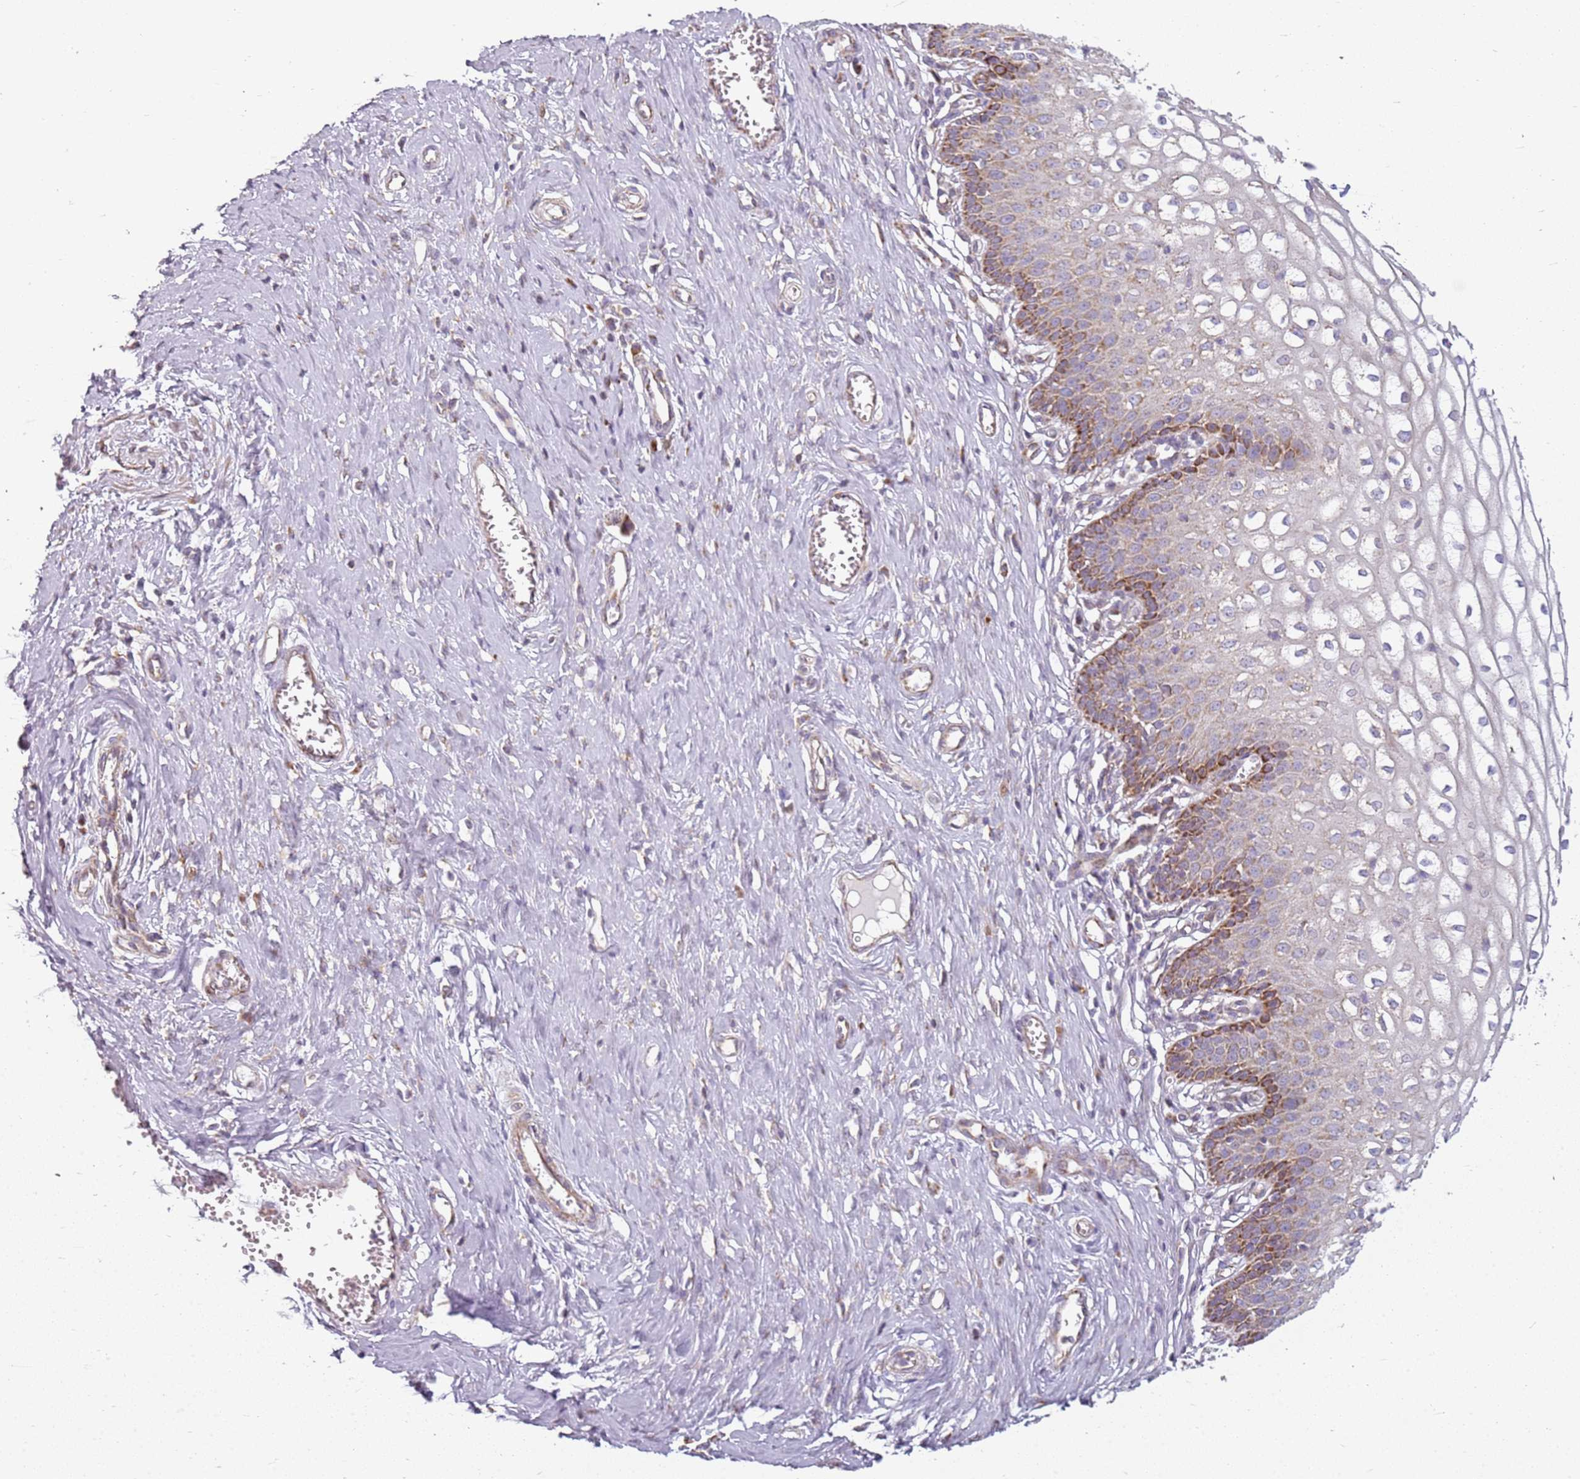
{"staining": {"intensity": "moderate", "quantity": "25%-75%", "location": "cytoplasmic/membranous"}, "tissue": "cervix", "cell_type": "Glandular cells", "image_type": "normal", "snomed": [{"axis": "morphology", "description": "Normal tissue, NOS"}, {"axis": "morphology", "description": "Adenocarcinoma, NOS"}, {"axis": "topography", "description": "Cervix"}], "caption": "Protein staining demonstrates moderate cytoplasmic/membranous positivity in approximately 25%-75% of glandular cells in unremarkable cervix. (IHC, brightfield microscopy, high magnification).", "gene": "TMEM200C", "patient": {"sex": "female", "age": 29}}